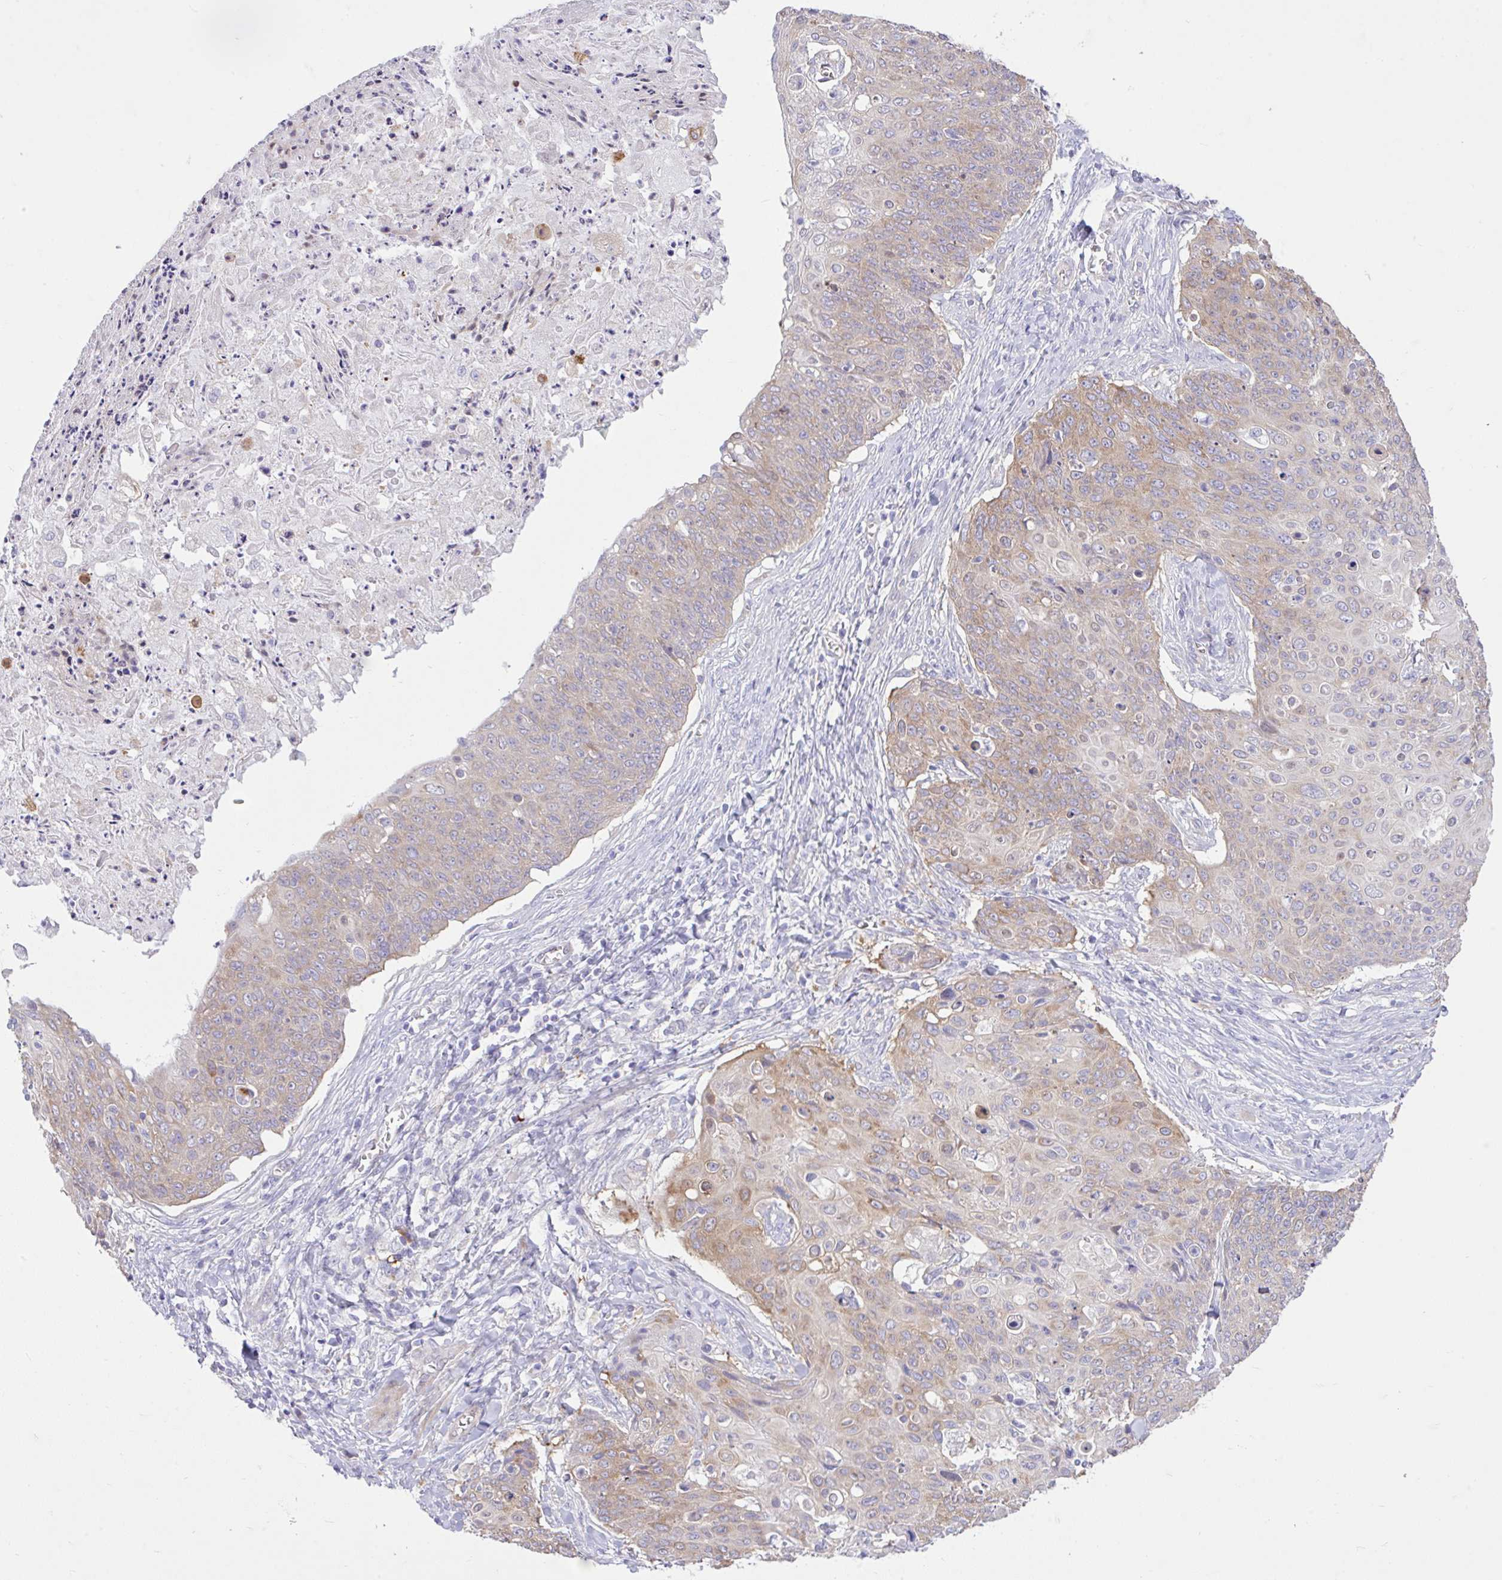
{"staining": {"intensity": "moderate", "quantity": "<25%", "location": "cytoplasmic/membranous"}, "tissue": "skin cancer", "cell_type": "Tumor cells", "image_type": "cancer", "snomed": [{"axis": "morphology", "description": "Squamous cell carcinoma, NOS"}, {"axis": "topography", "description": "Skin"}, {"axis": "topography", "description": "Vulva"}], "caption": "Immunohistochemical staining of human skin squamous cell carcinoma displays low levels of moderate cytoplasmic/membranous protein staining in approximately <25% of tumor cells.", "gene": "EEF1A2", "patient": {"sex": "female", "age": 85}}